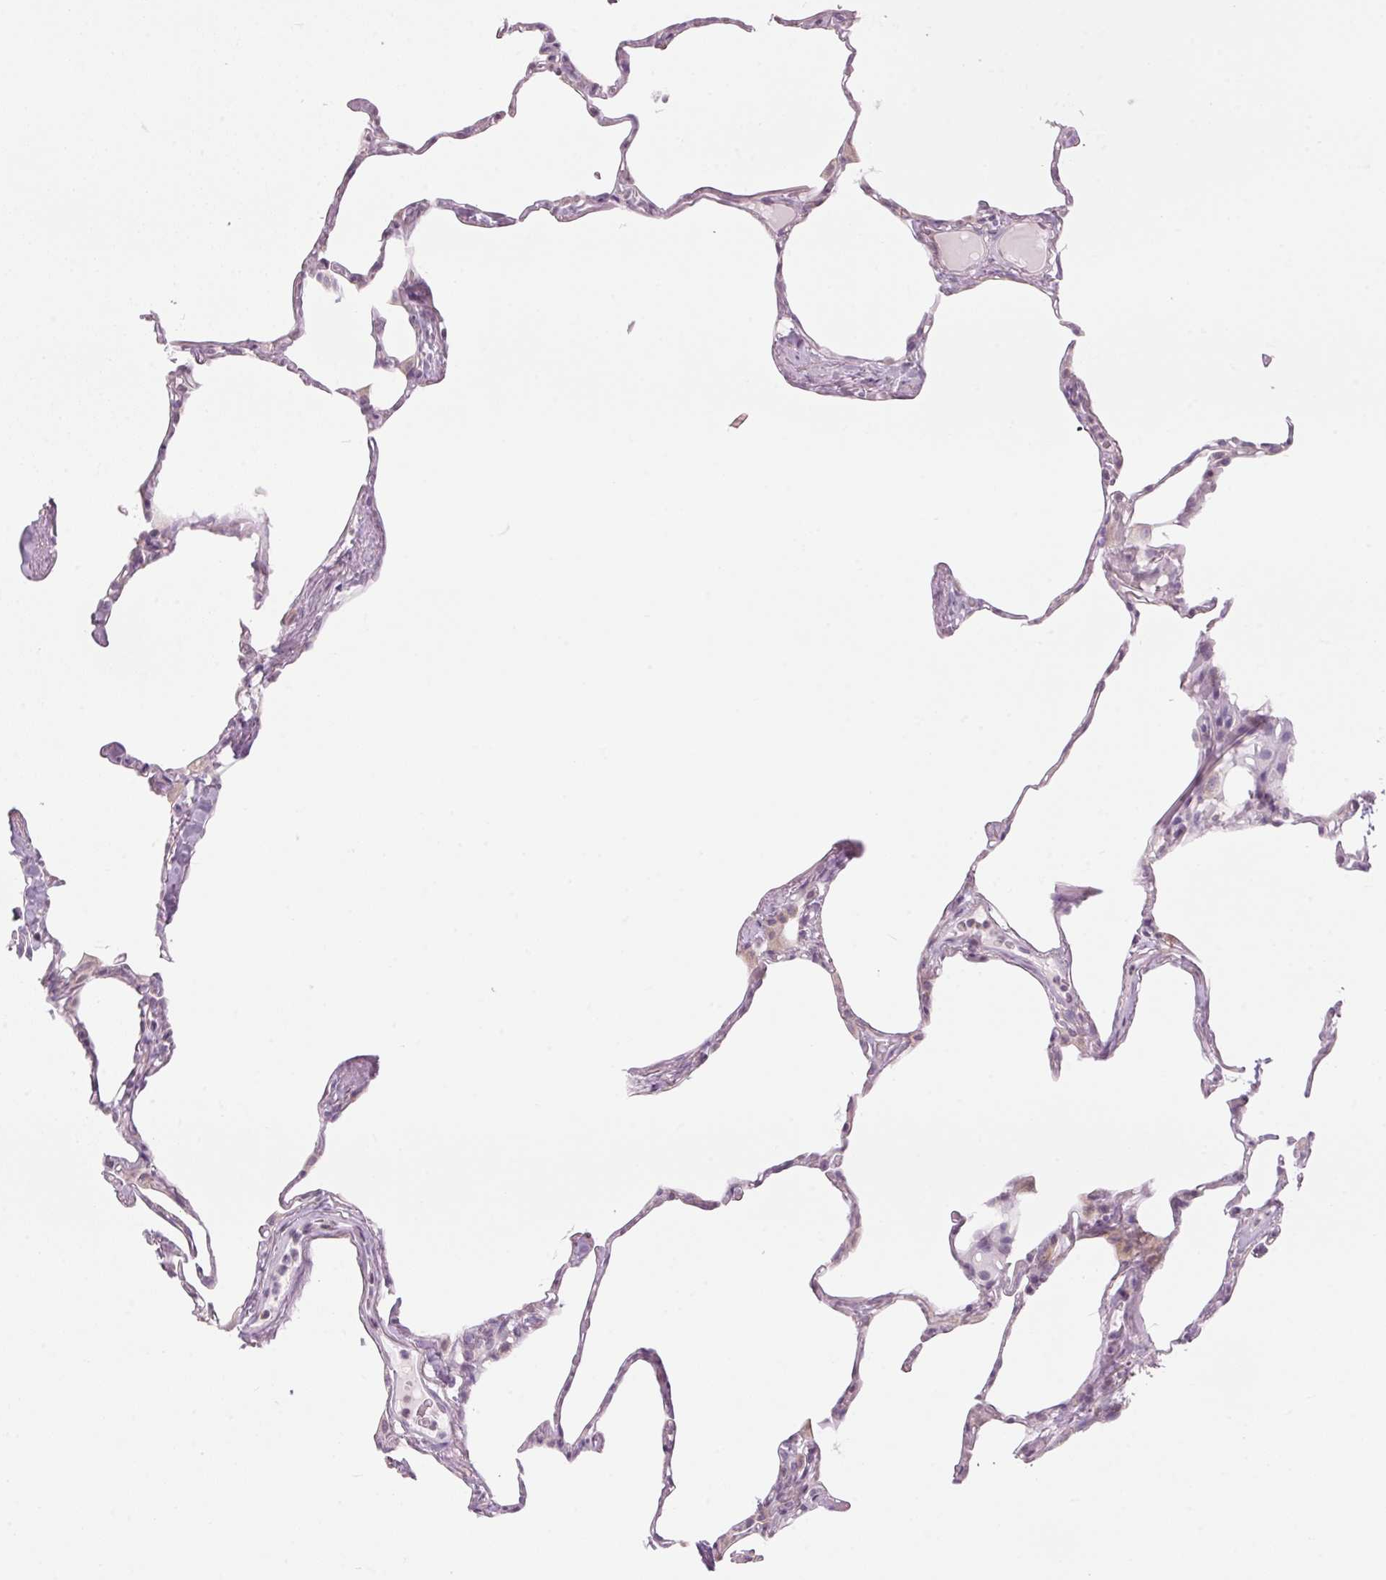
{"staining": {"intensity": "negative", "quantity": "none", "location": "none"}, "tissue": "lung", "cell_type": "Alveolar cells", "image_type": "normal", "snomed": [{"axis": "morphology", "description": "Normal tissue, NOS"}, {"axis": "topography", "description": "Lung"}], "caption": "Immunohistochemical staining of unremarkable human lung displays no significant positivity in alveolar cells. The staining was performed using DAB (3,3'-diaminobenzidine) to visualize the protein expression in brown, while the nuclei were stained in blue with hematoxylin (Magnification: 20x).", "gene": "GNMT", "patient": {"sex": "male", "age": 65}}